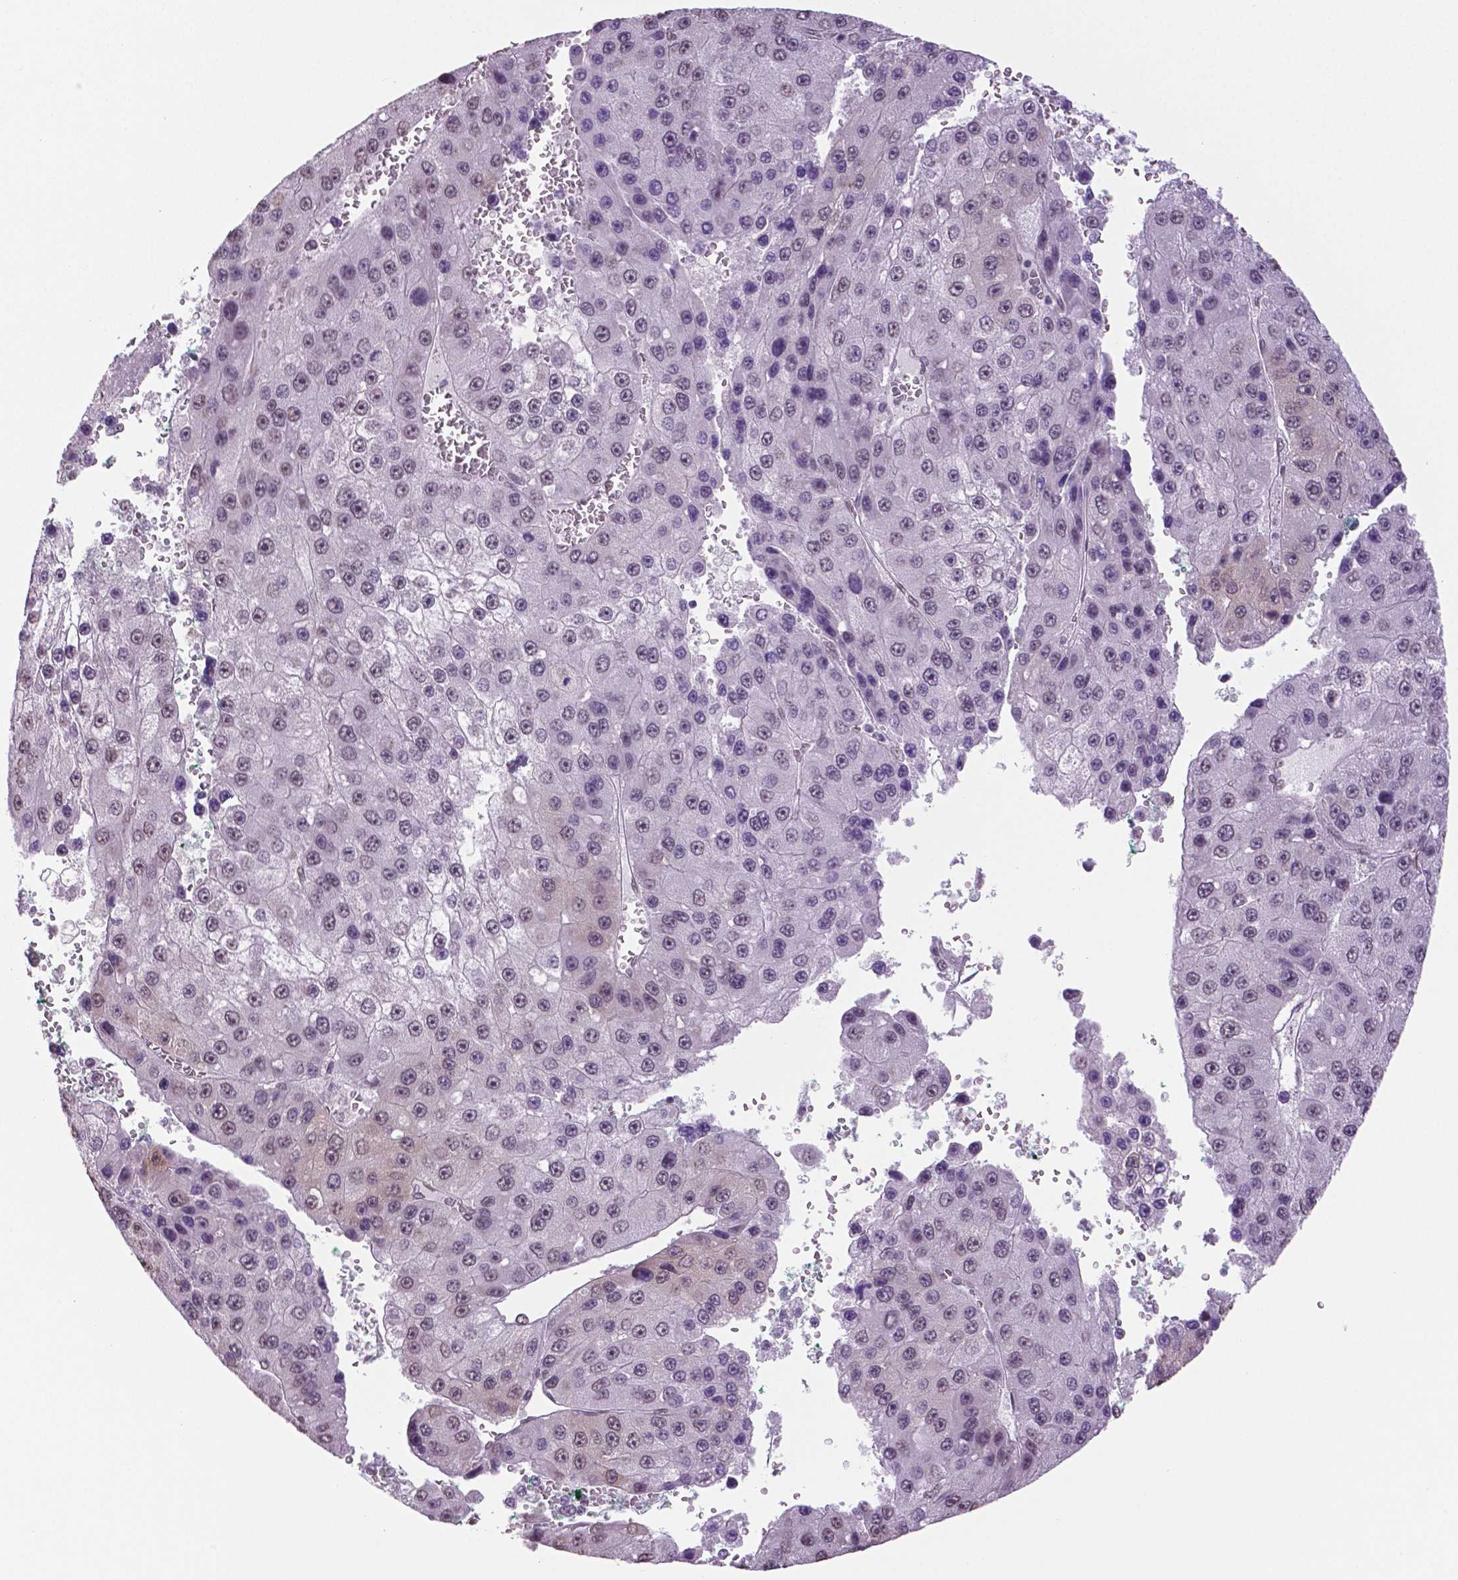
{"staining": {"intensity": "negative", "quantity": "none", "location": "none"}, "tissue": "liver cancer", "cell_type": "Tumor cells", "image_type": "cancer", "snomed": [{"axis": "morphology", "description": "Carcinoma, Hepatocellular, NOS"}, {"axis": "topography", "description": "Liver"}], "caption": "Histopathology image shows no significant protein positivity in tumor cells of hepatocellular carcinoma (liver).", "gene": "IGF2BP1", "patient": {"sex": "female", "age": 73}}